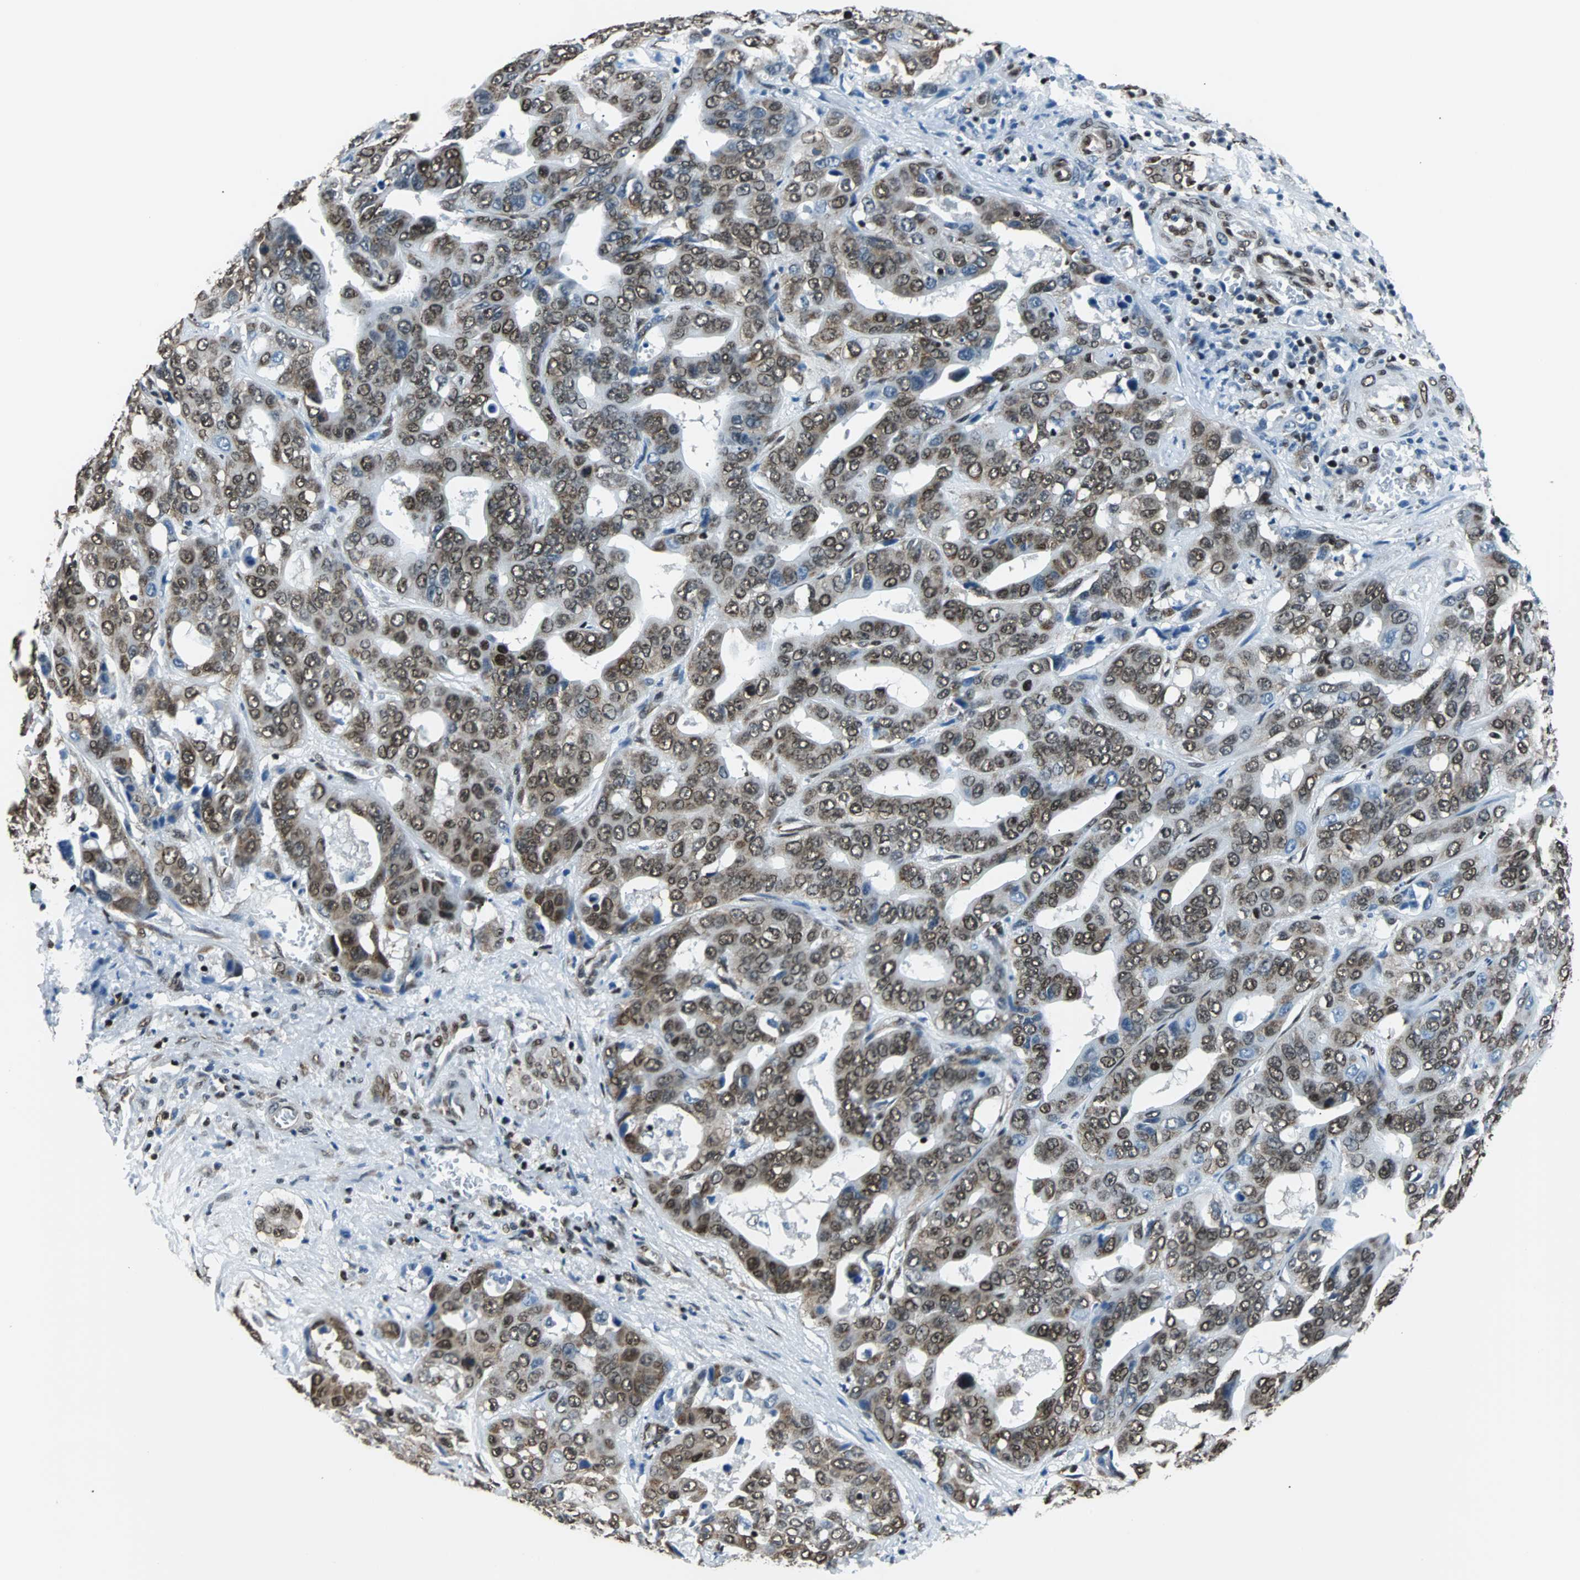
{"staining": {"intensity": "moderate", "quantity": ">75%", "location": "cytoplasmic/membranous,nuclear"}, "tissue": "liver cancer", "cell_type": "Tumor cells", "image_type": "cancer", "snomed": [{"axis": "morphology", "description": "Cholangiocarcinoma"}, {"axis": "topography", "description": "Liver"}], "caption": "A brown stain shows moderate cytoplasmic/membranous and nuclear positivity of a protein in liver cancer (cholangiocarcinoma) tumor cells.", "gene": "FUBP1", "patient": {"sex": "female", "age": 52}}